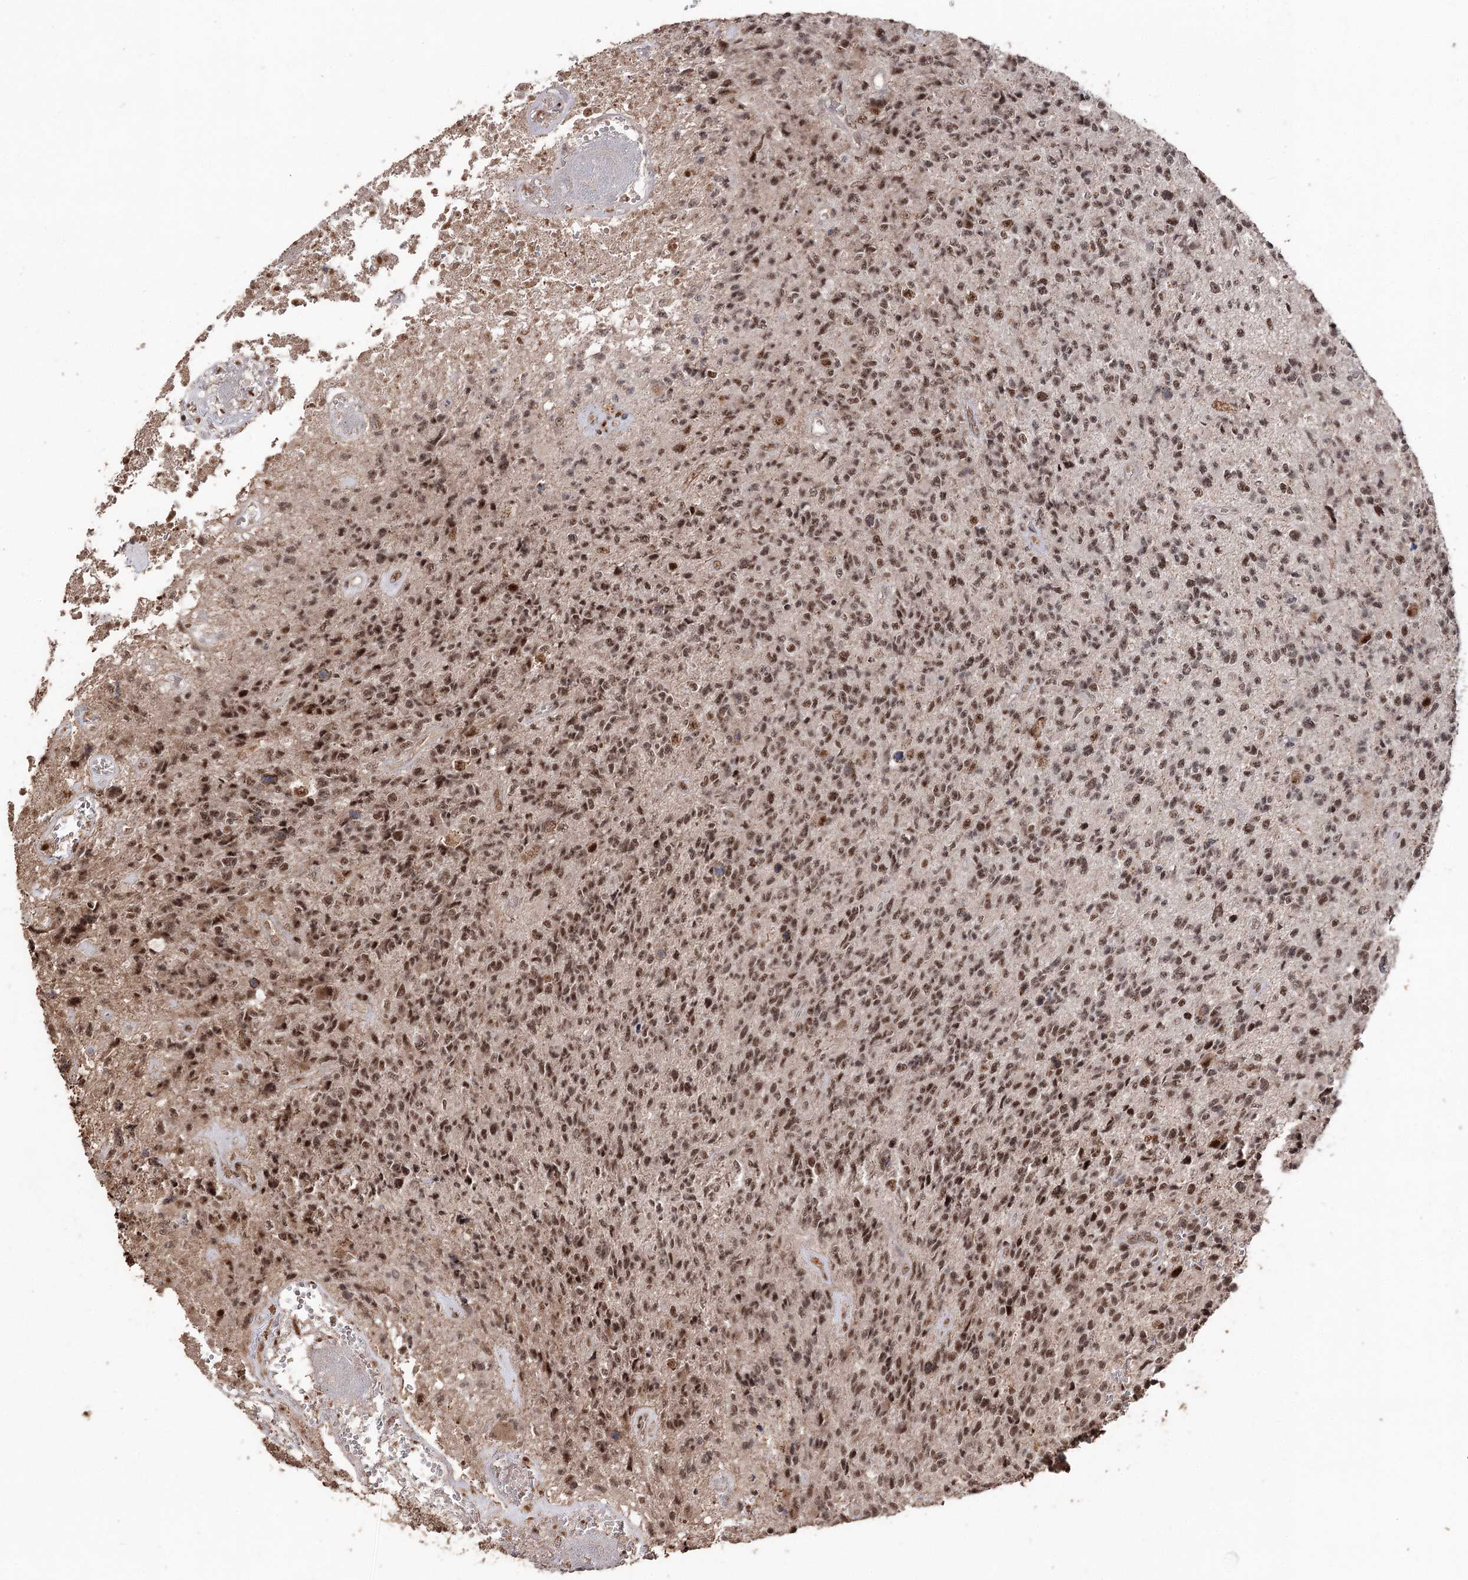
{"staining": {"intensity": "moderate", "quantity": ">75%", "location": "nuclear"}, "tissue": "glioma", "cell_type": "Tumor cells", "image_type": "cancer", "snomed": [{"axis": "morphology", "description": "Glioma, malignant, High grade"}, {"axis": "topography", "description": "Brain"}], "caption": "Immunohistochemistry micrograph of human glioma stained for a protein (brown), which reveals medium levels of moderate nuclear expression in approximately >75% of tumor cells.", "gene": "U2SURP", "patient": {"sex": "male", "age": 76}}